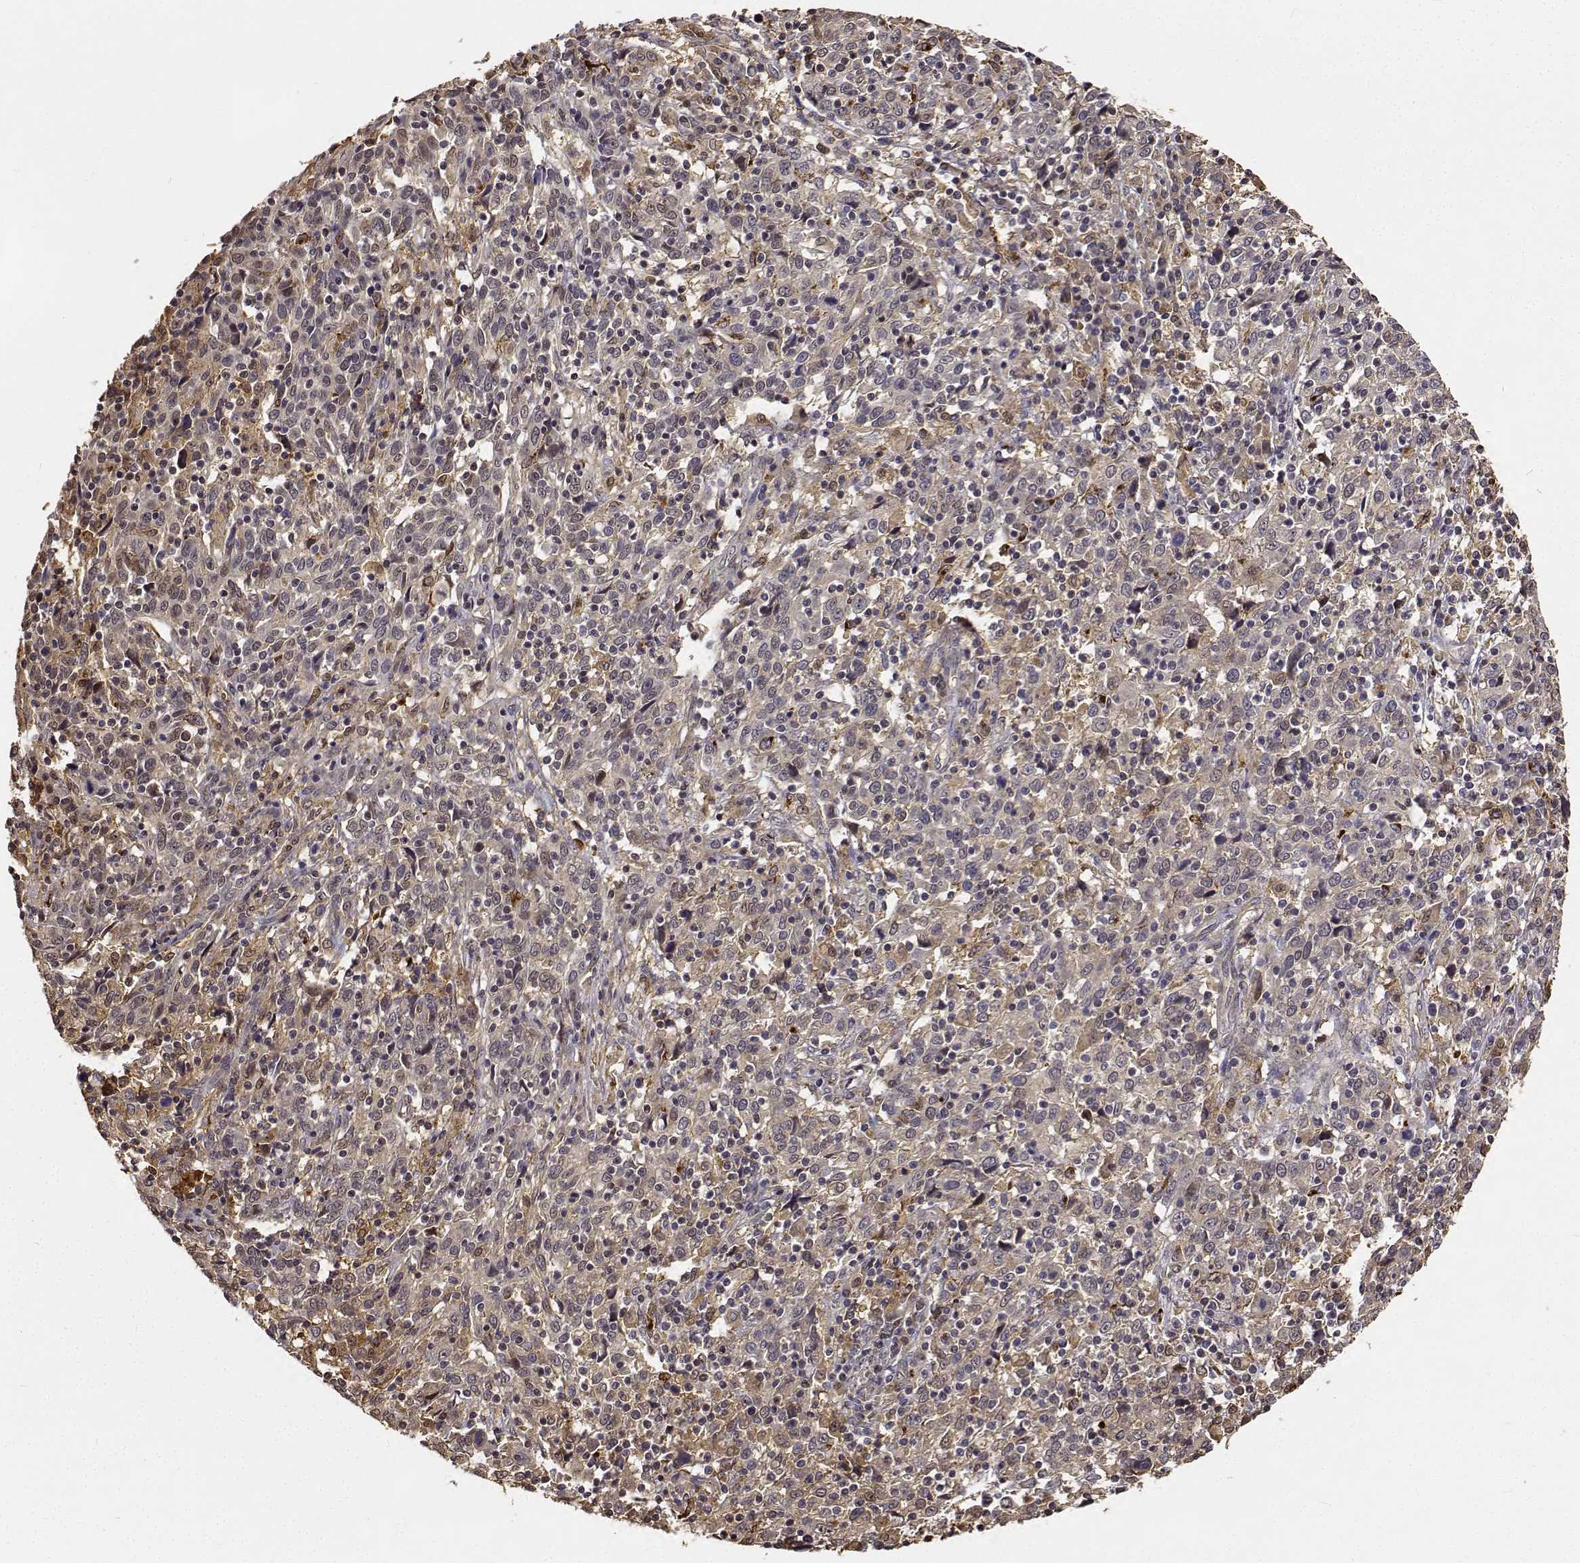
{"staining": {"intensity": "negative", "quantity": "none", "location": "none"}, "tissue": "cervical cancer", "cell_type": "Tumor cells", "image_type": "cancer", "snomed": [{"axis": "morphology", "description": "Squamous cell carcinoma, NOS"}, {"axis": "topography", "description": "Cervix"}], "caption": "Tumor cells are negative for brown protein staining in cervical cancer. Nuclei are stained in blue.", "gene": "PCID2", "patient": {"sex": "female", "age": 46}}